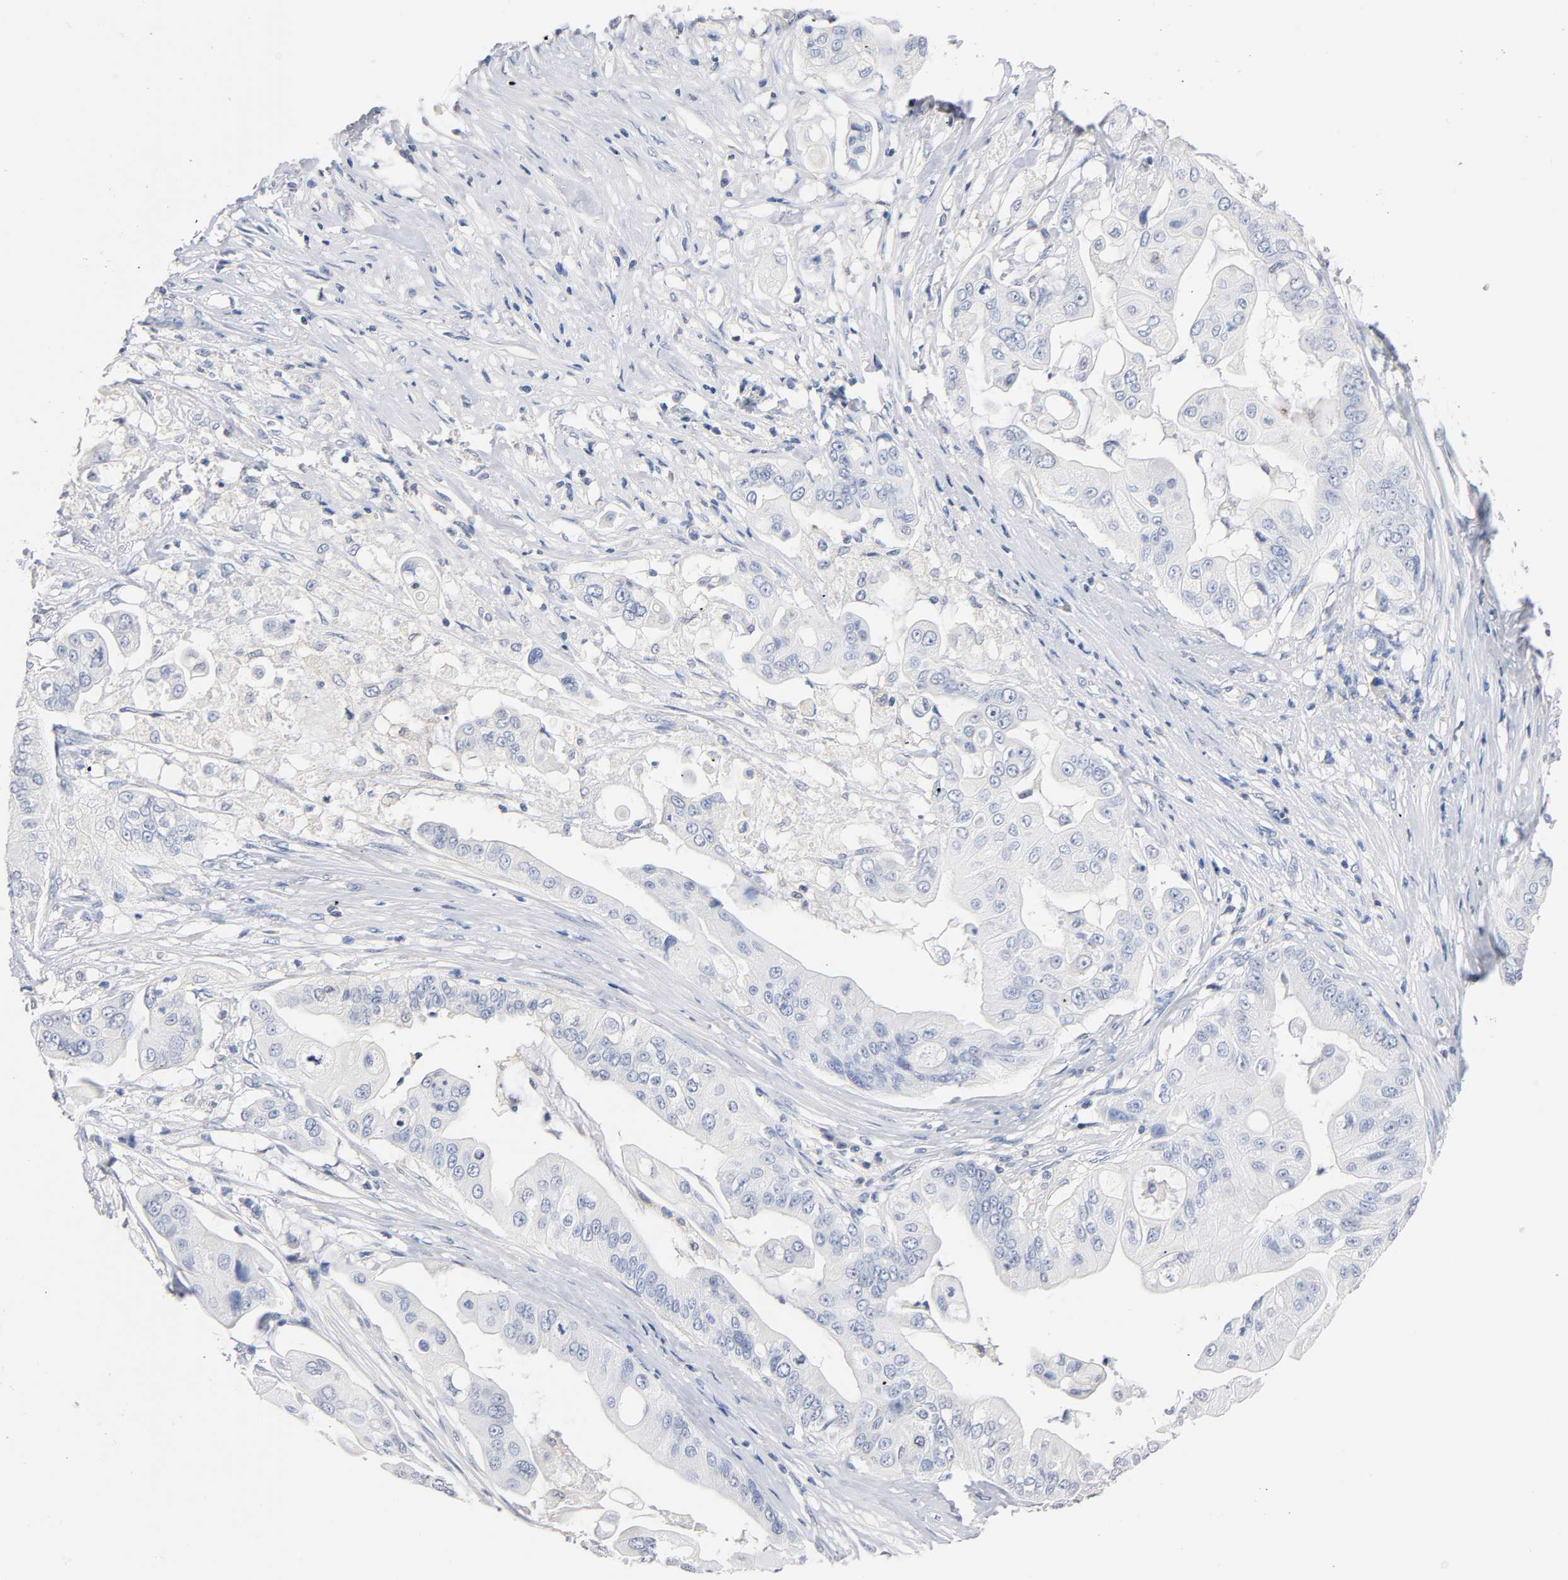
{"staining": {"intensity": "negative", "quantity": "none", "location": "none"}, "tissue": "pancreatic cancer", "cell_type": "Tumor cells", "image_type": "cancer", "snomed": [{"axis": "morphology", "description": "Adenocarcinoma, NOS"}, {"axis": "topography", "description": "Pancreas"}], "caption": "DAB (3,3'-diaminobenzidine) immunohistochemical staining of human pancreatic adenocarcinoma shows no significant expression in tumor cells.", "gene": "MALT1", "patient": {"sex": "female", "age": 75}}